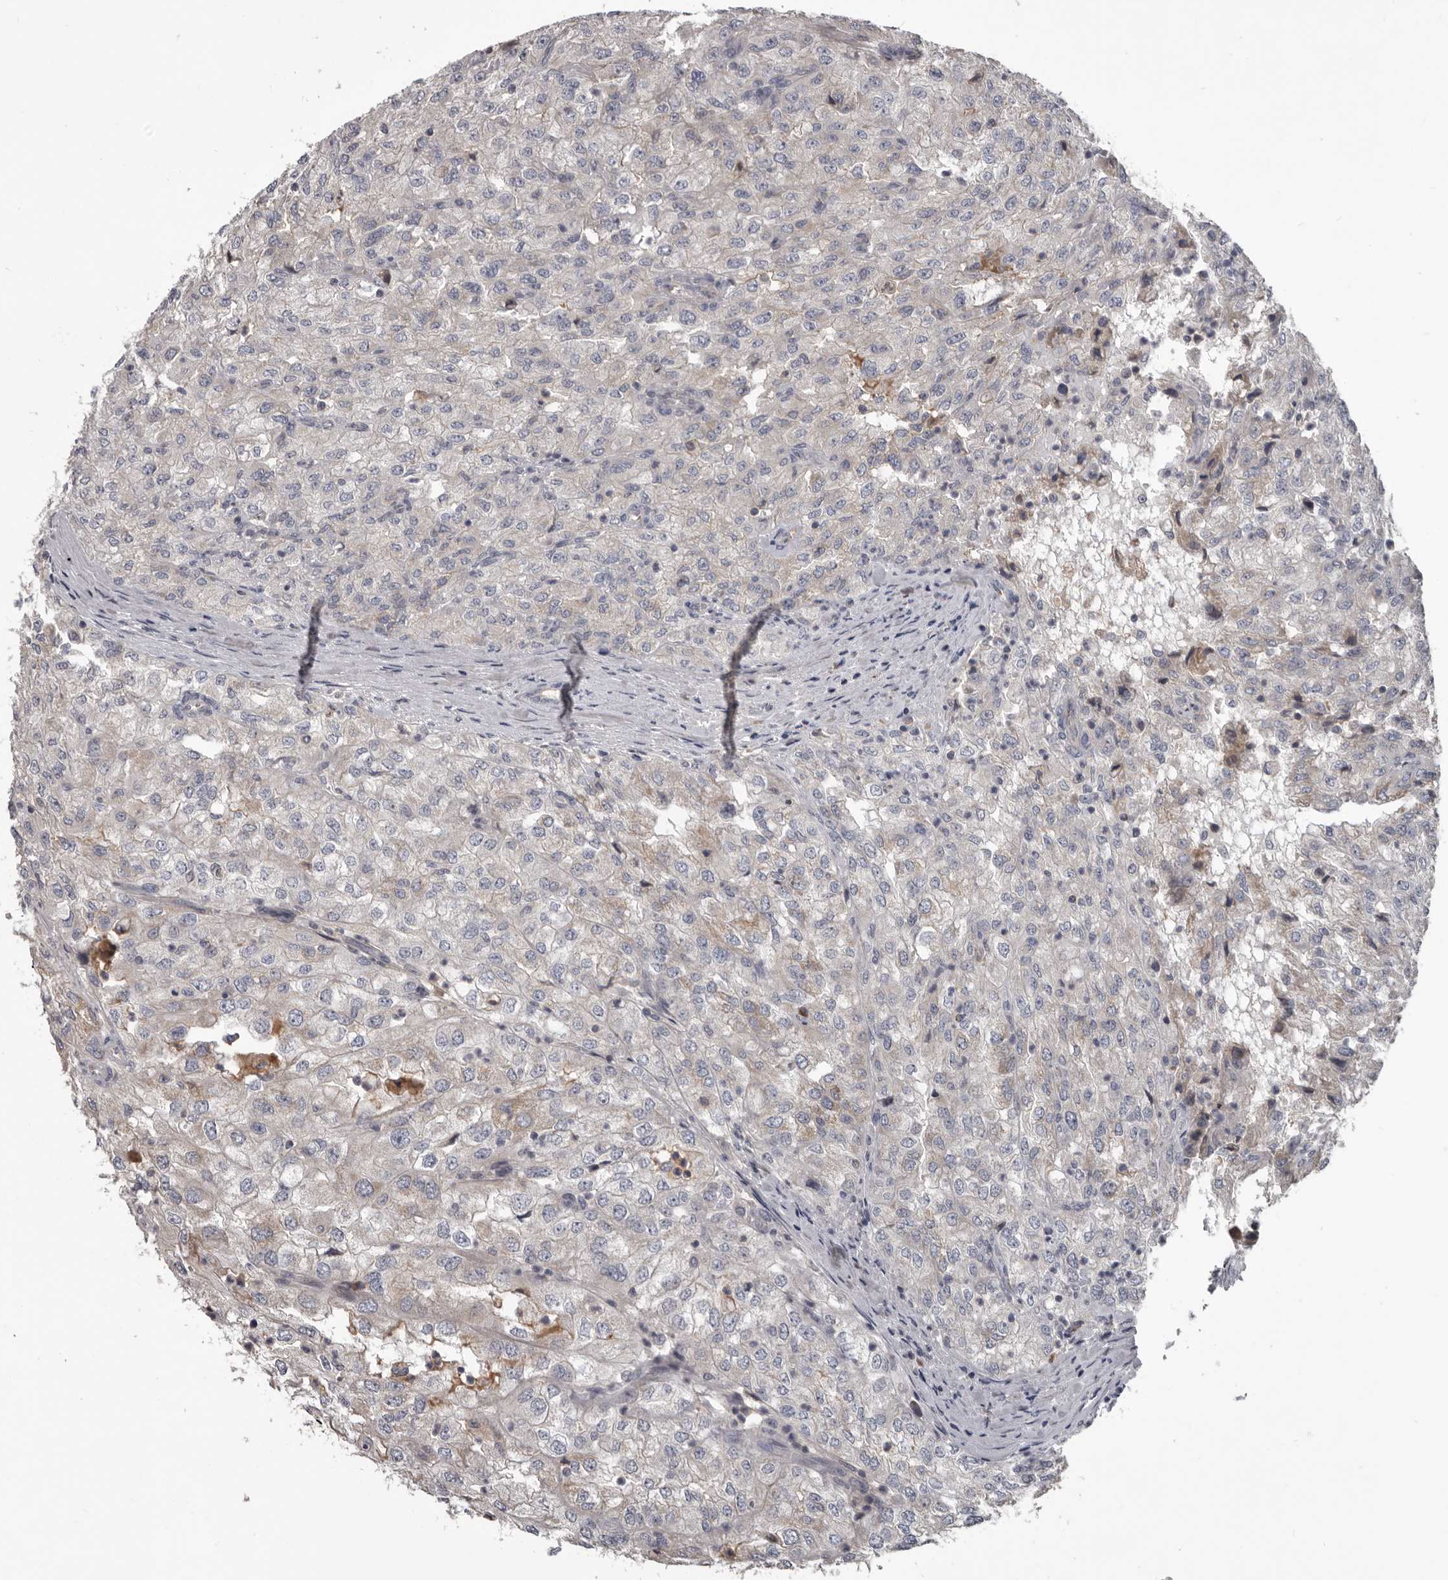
{"staining": {"intensity": "weak", "quantity": "<25%", "location": "cytoplasmic/membranous"}, "tissue": "renal cancer", "cell_type": "Tumor cells", "image_type": "cancer", "snomed": [{"axis": "morphology", "description": "Adenocarcinoma, NOS"}, {"axis": "topography", "description": "Kidney"}], "caption": "Tumor cells are negative for protein expression in human renal cancer.", "gene": "ALDH5A1", "patient": {"sex": "female", "age": 54}}